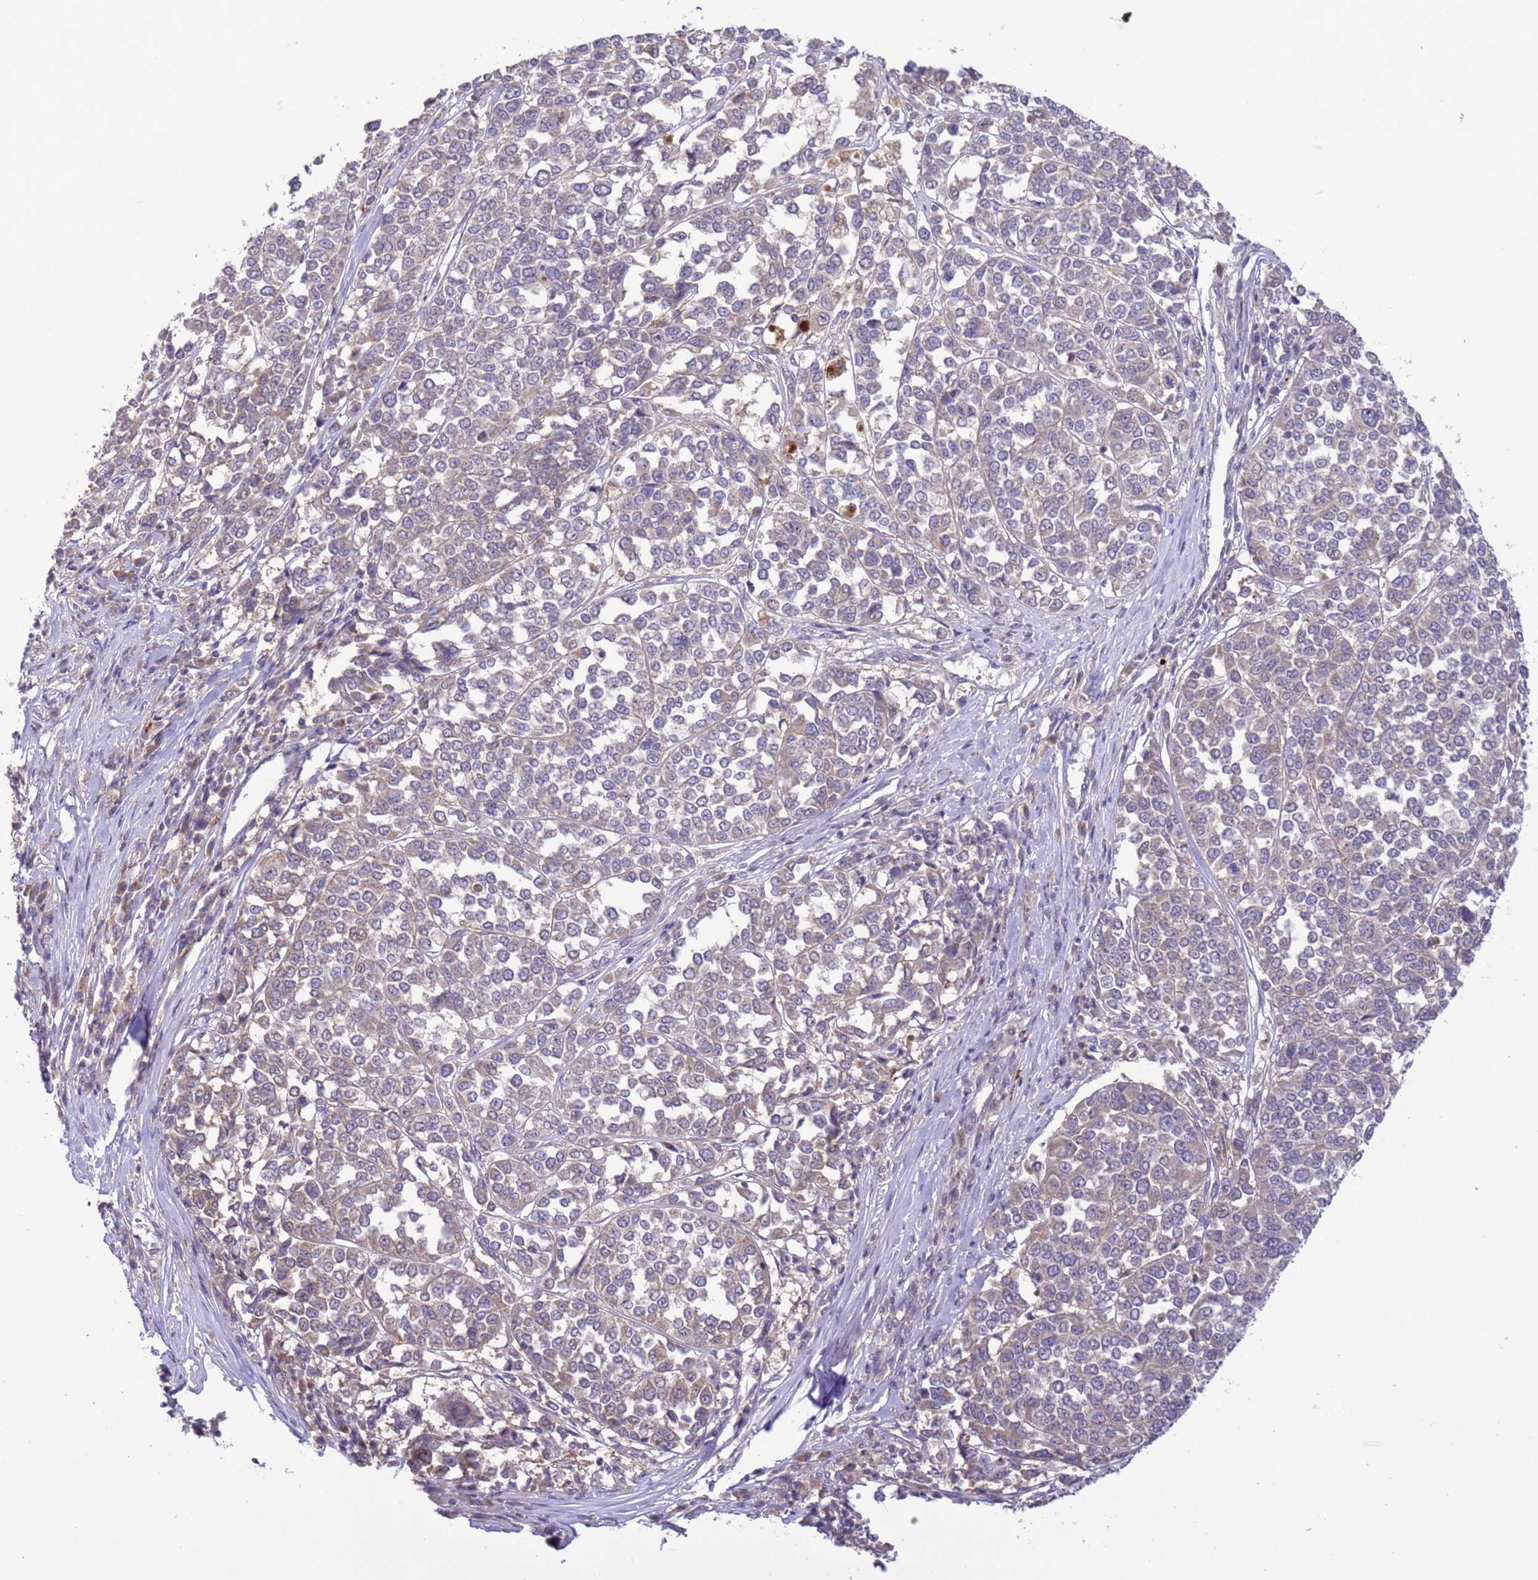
{"staining": {"intensity": "negative", "quantity": "none", "location": "none"}, "tissue": "melanoma", "cell_type": "Tumor cells", "image_type": "cancer", "snomed": [{"axis": "morphology", "description": "Malignant melanoma, Metastatic site"}, {"axis": "topography", "description": "Lymph node"}], "caption": "Malignant melanoma (metastatic site) was stained to show a protein in brown. There is no significant positivity in tumor cells.", "gene": "GJA10", "patient": {"sex": "male", "age": 44}}